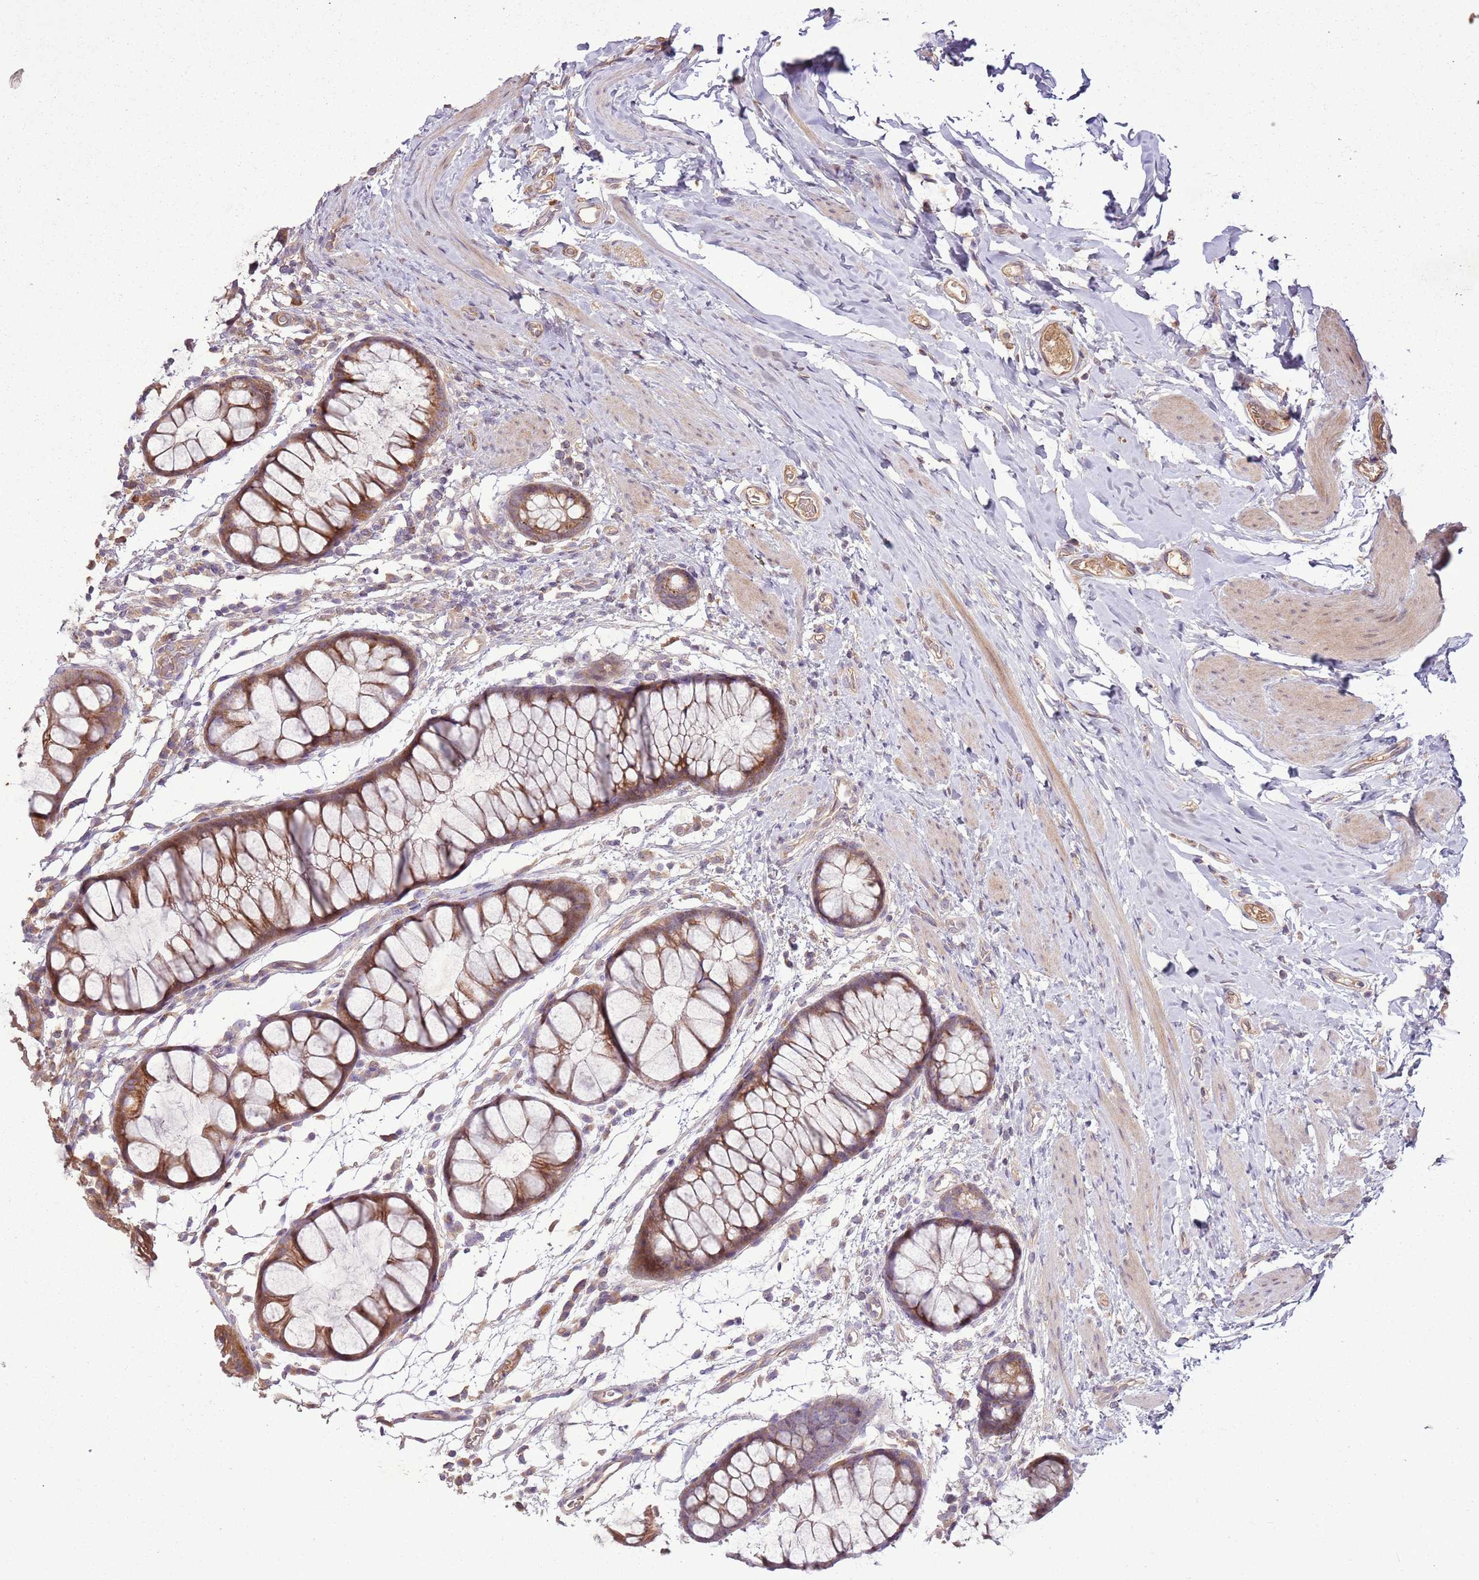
{"staining": {"intensity": "moderate", "quantity": ">75%", "location": "cytoplasmic/membranous"}, "tissue": "colon", "cell_type": "Endothelial cells", "image_type": "normal", "snomed": [{"axis": "morphology", "description": "Normal tissue, NOS"}, {"axis": "topography", "description": "Colon"}], "caption": "Normal colon was stained to show a protein in brown. There is medium levels of moderate cytoplasmic/membranous staining in about >75% of endothelial cells. (Stains: DAB in brown, nuclei in blue, Microscopy: brightfield microscopy at high magnification).", "gene": "ANKRD24", "patient": {"sex": "female", "age": 62}}